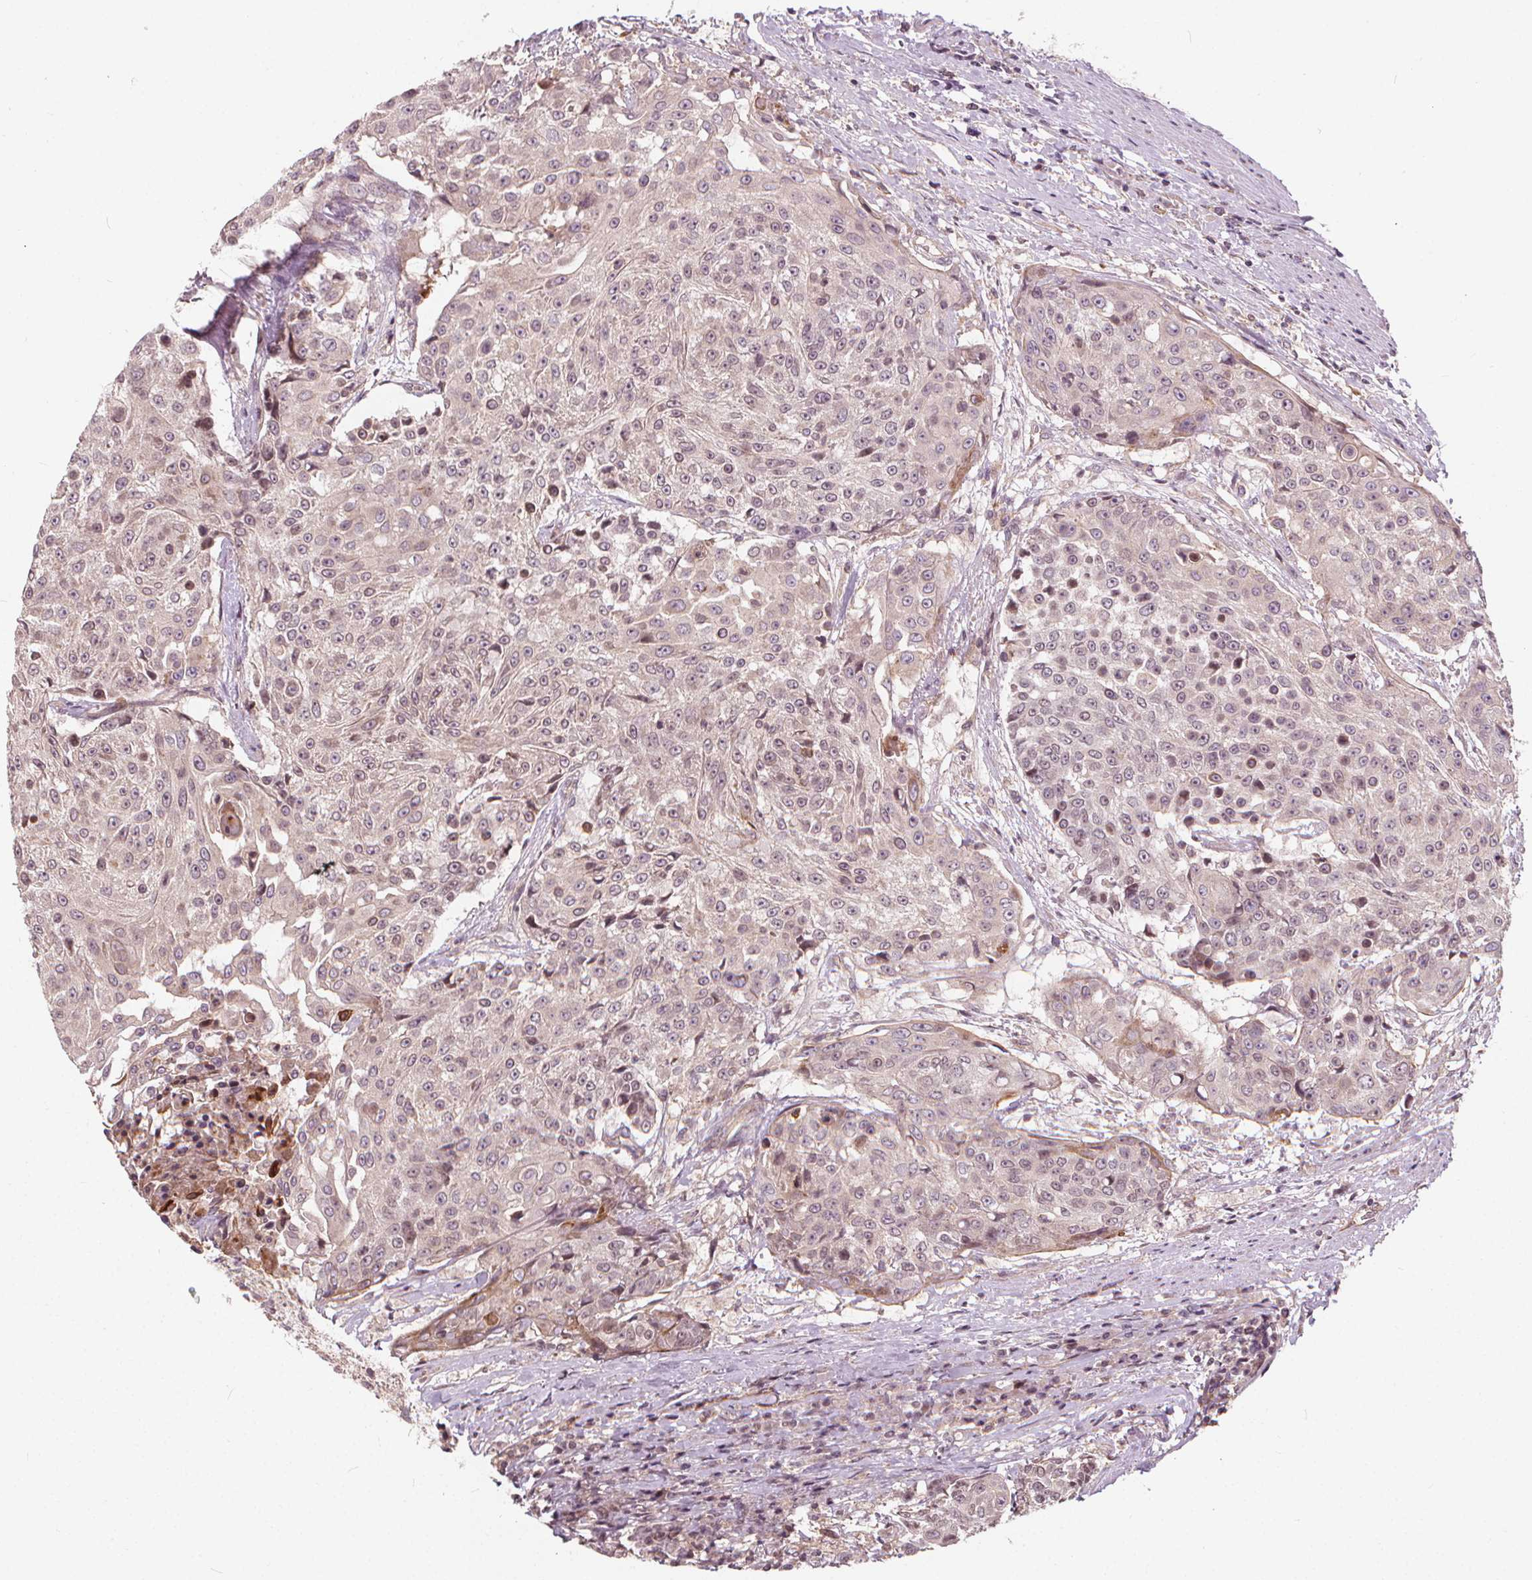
{"staining": {"intensity": "negative", "quantity": "none", "location": "none"}, "tissue": "urothelial cancer", "cell_type": "Tumor cells", "image_type": "cancer", "snomed": [{"axis": "morphology", "description": "Urothelial carcinoma, High grade"}, {"axis": "topography", "description": "Urinary bladder"}], "caption": "This histopathology image is of urothelial cancer stained with immunohistochemistry to label a protein in brown with the nuclei are counter-stained blue. There is no positivity in tumor cells. The staining is performed using DAB (3,3'-diaminobenzidine) brown chromogen with nuclei counter-stained in using hematoxylin.", "gene": "INPP5E", "patient": {"sex": "female", "age": 63}}